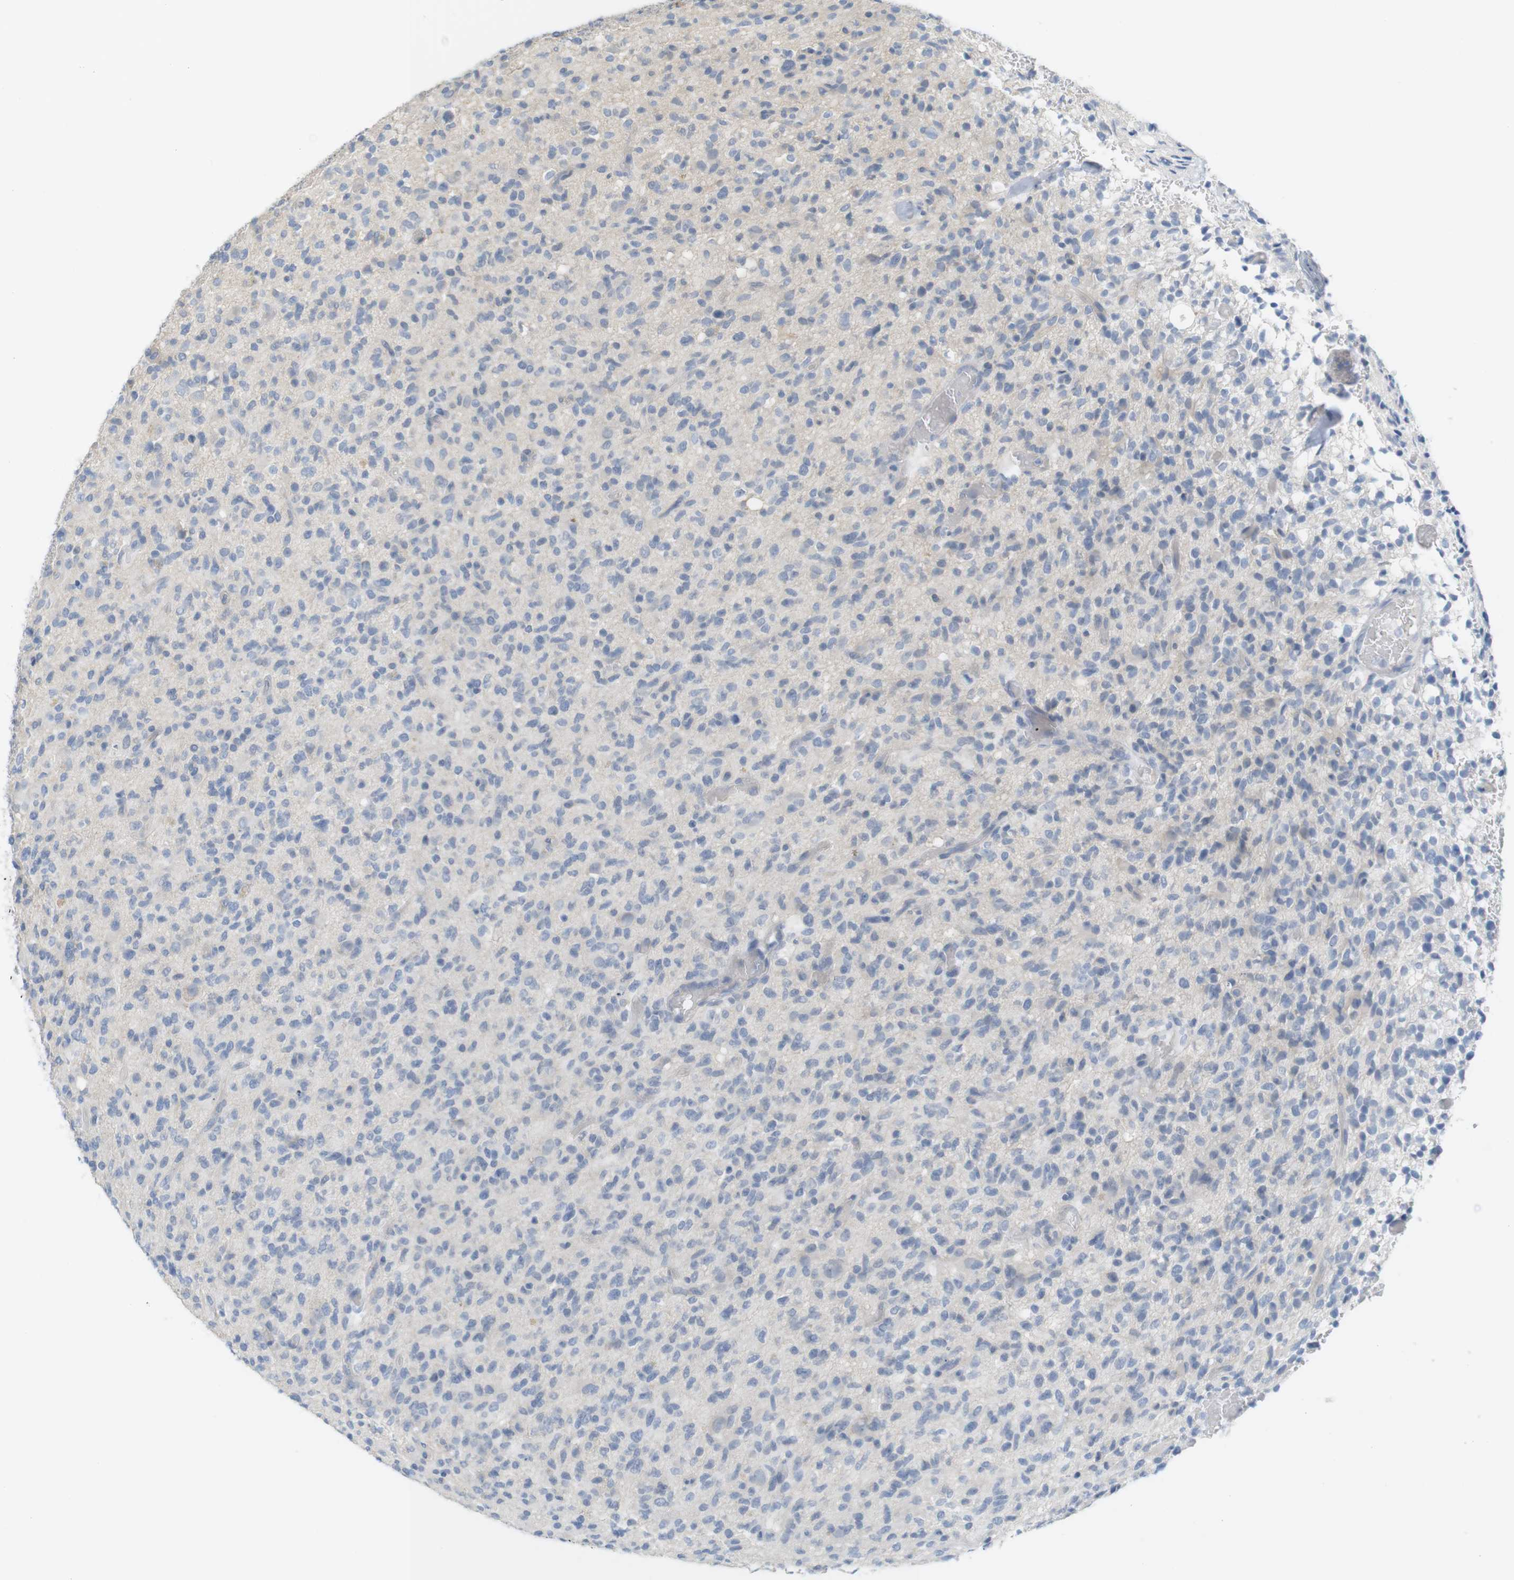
{"staining": {"intensity": "negative", "quantity": "none", "location": "none"}, "tissue": "glioma", "cell_type": "Tumor cells", "image_type": "cancer", "snomed": [{"axis": "morphology", "description": "Glioma, malignant, High grade"}, {"axis": "topography", "description": "Brain"}], "caption": "Immunohistochemistry of high-grade glioma (malignant) displays no staining in tumor cells.", "gene": "RGS9", "patient": {"sex": "male", "age": 71}}